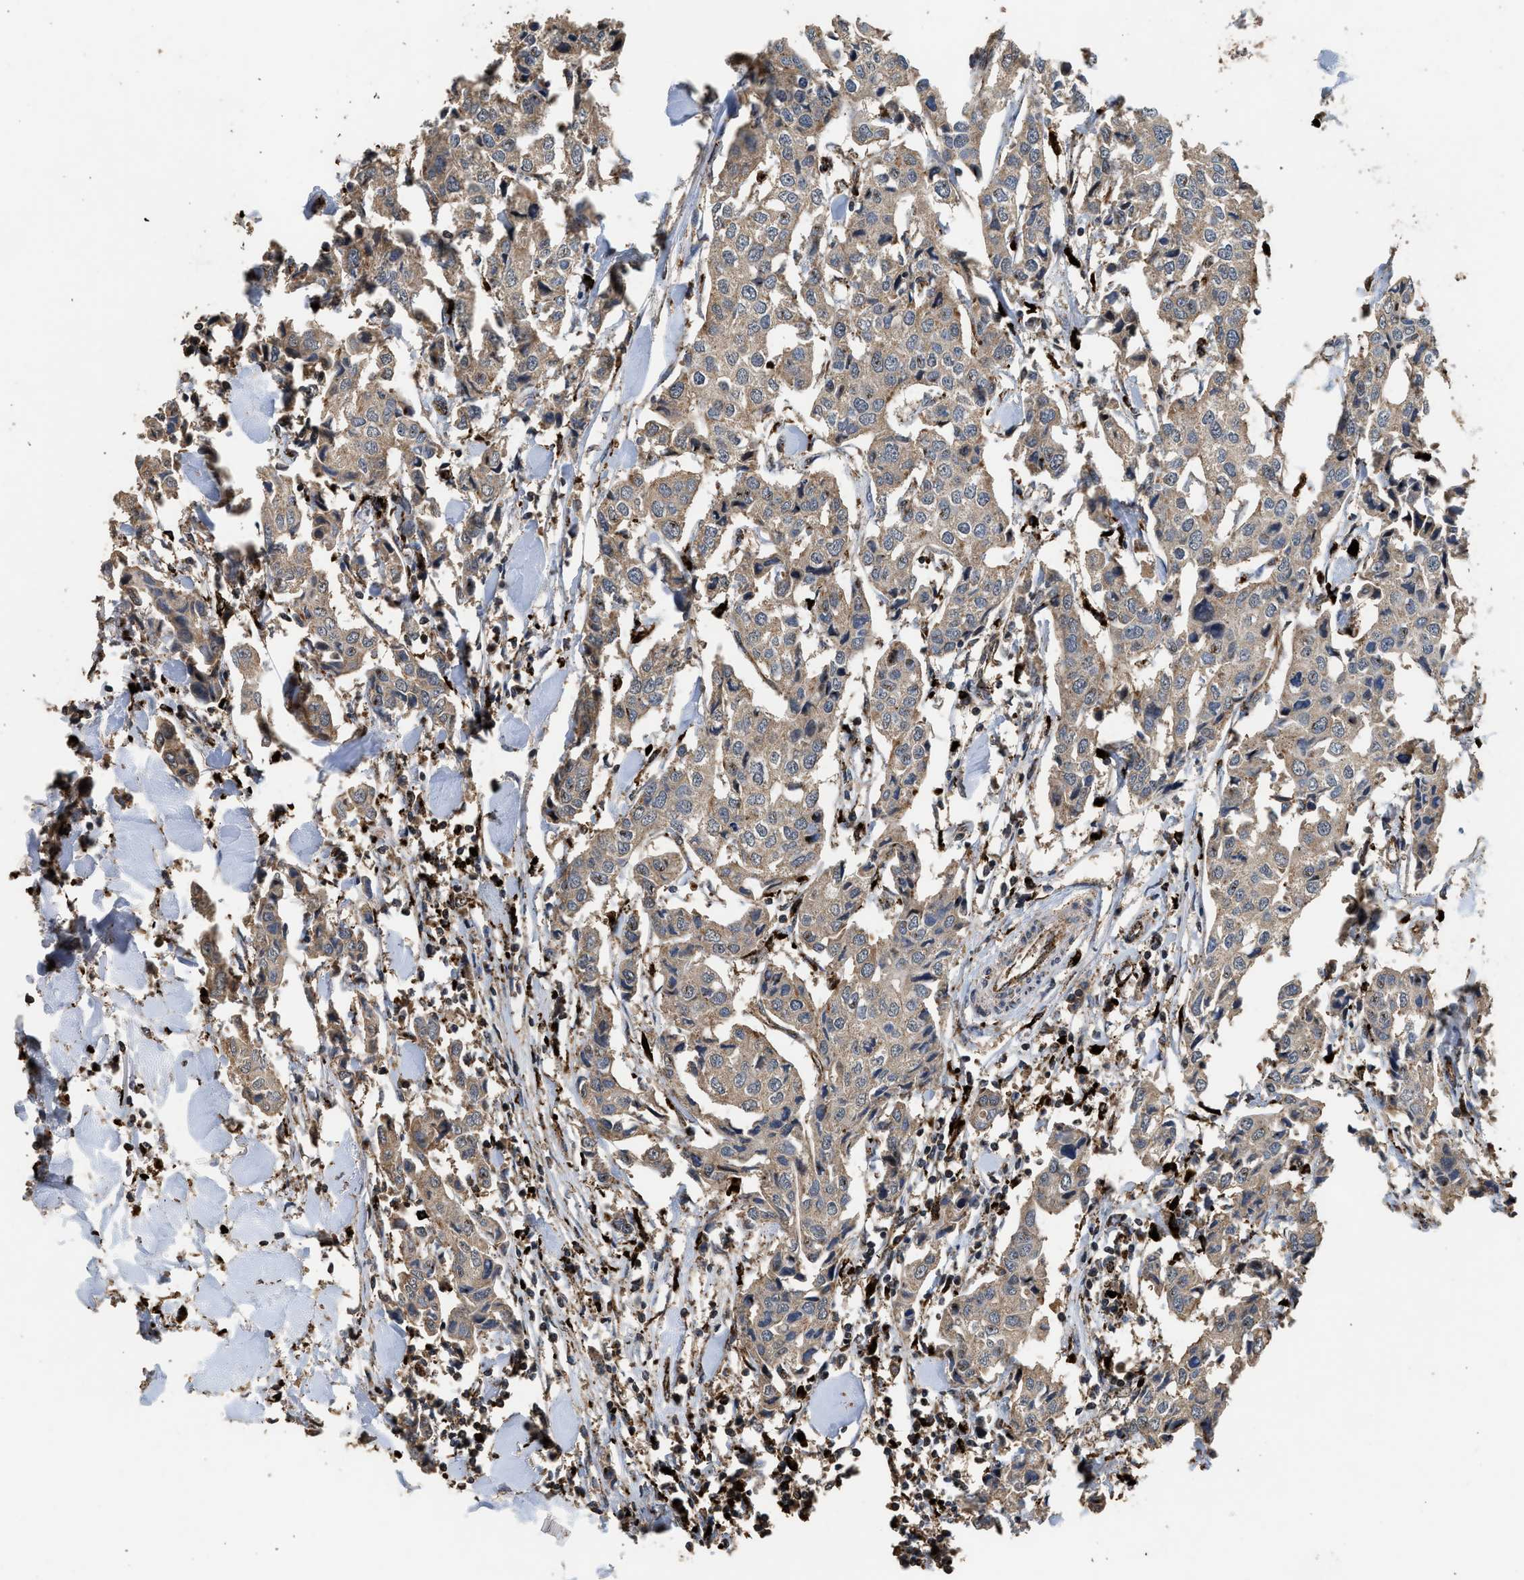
{"staining": {"intensity": "moderate", "quantity": ">75%", "location": "cytoplasmic/membranous"}, "tissue": "breast cancer", "cell_type": "Tumor cells", "image_type": "cancer", "snomed": [{"axis": "morphology", "description": "Duct carcinoma"}, {"axis": "topography", "description": "Breast"}], "caption": "Human breast cancer (invasive ductal carcinoma) stained with a protein marker shows moderate staining in tumor cells.", "gene": "CTSV", "patient": {"sex": "female", "age": 80}}